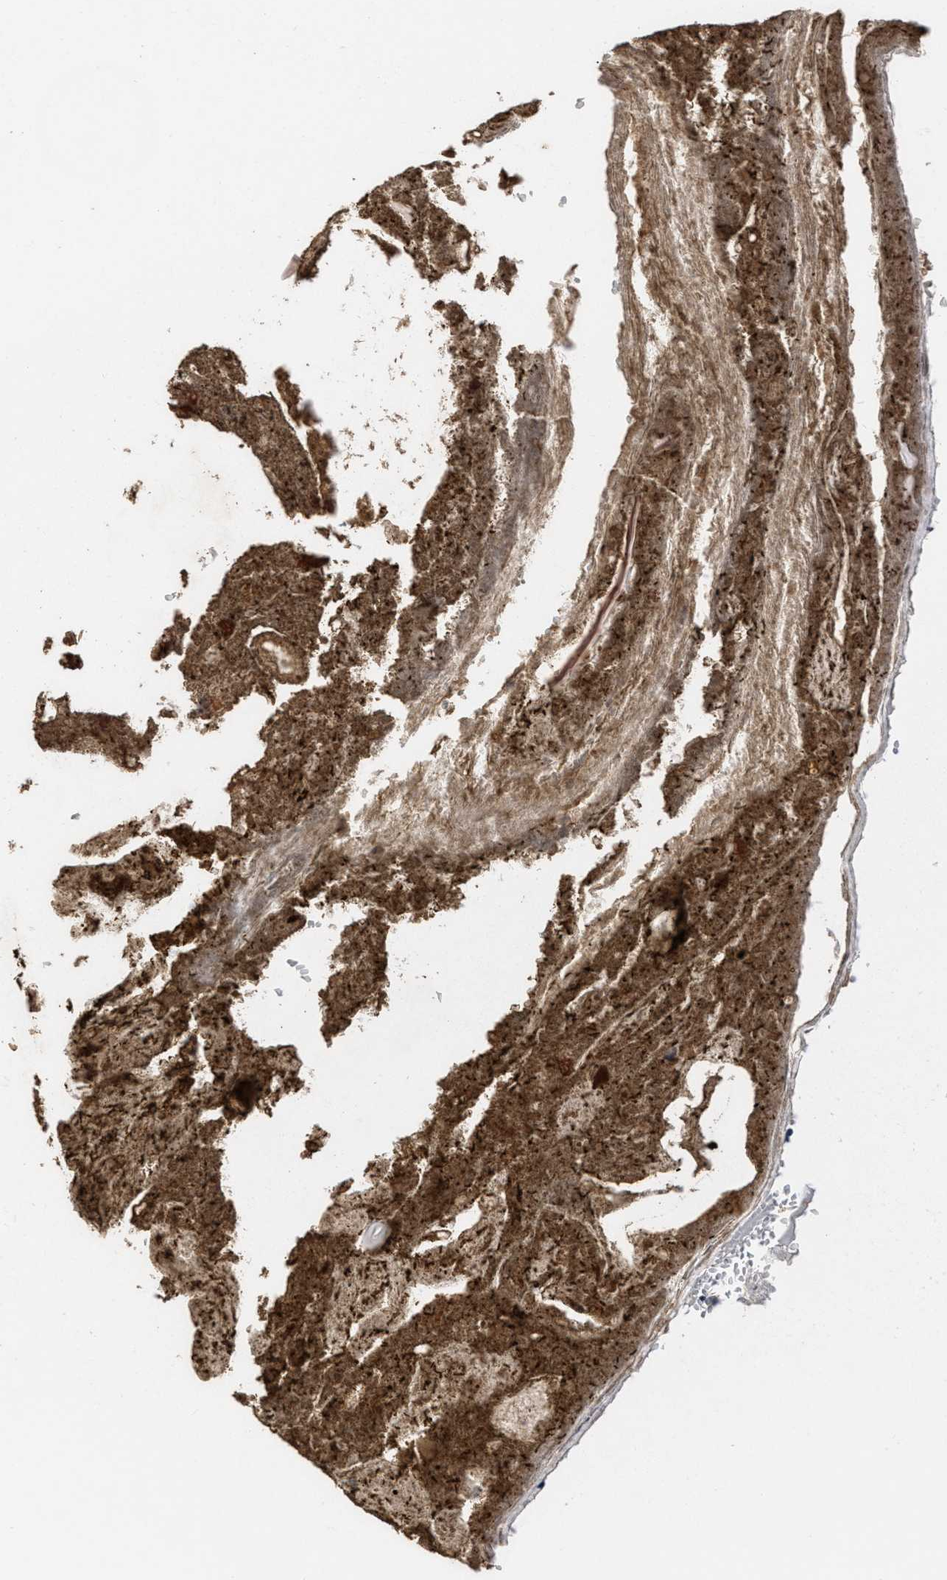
{"staining": {"intensity": "strong", "quantity": "25%-75%", "location": "cytoplasmic/membranous"}, "tissue": "appendix", "cell_type": "Glandular cells", "image_type": "normal", "snomed": [{"axis": "morphology", "description": "Normal tissue, NOS"}, {"axis": "topography", "description": "Appendix"}], "caption": "Appendix stained with DAB (3,3'-diaminobenzidine) immunohistochemistry (IHC) demonstrates high levels of strong cytoplasmic/membranous staining in about 25%-75% of glandular cells.", "gene": "ANGPT1", "patient": {"sex": "female", "age": 10}}